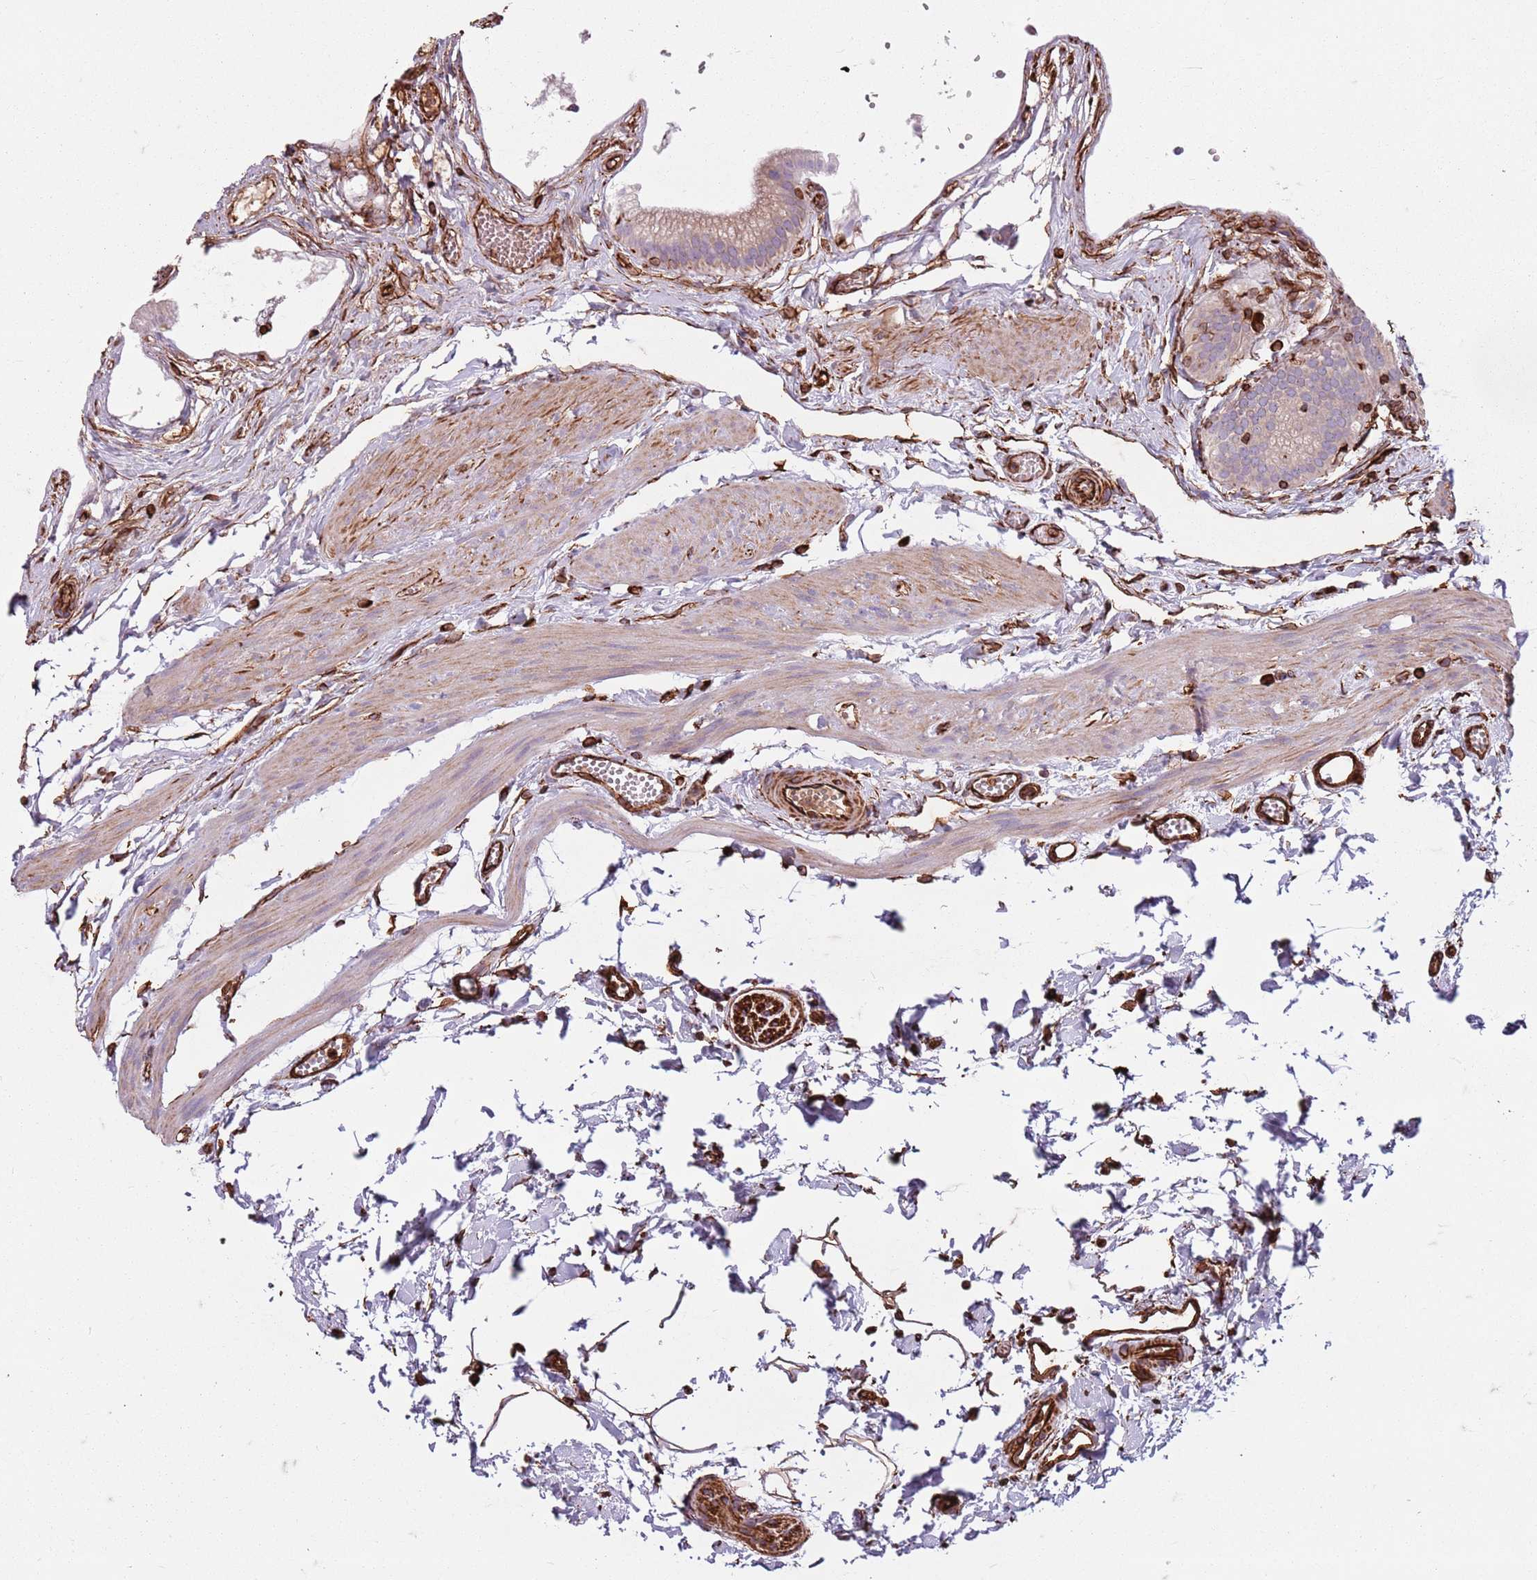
{"staining": {"intensity": "weak", "quantity": "<25%", "location": "cytoplasmic/membranous"}, "tissue": "gallbladder", "cell_type": "Glandular cells", "image_type": "normal", "snomed": [{"axis": "morphology", "description": "Normal tissue, NOS"}, {"axis": "topography", "description": "Gallbladder"}], "caption": "This micrograph is of unremarkable gallbladder stained with IHC to label a protein in brown with the nuclei are counter-stained blue. There is no positivity in glandular cells.", "gene": "TAS2R38", "patient": {"sex": "female", "age": 54}}